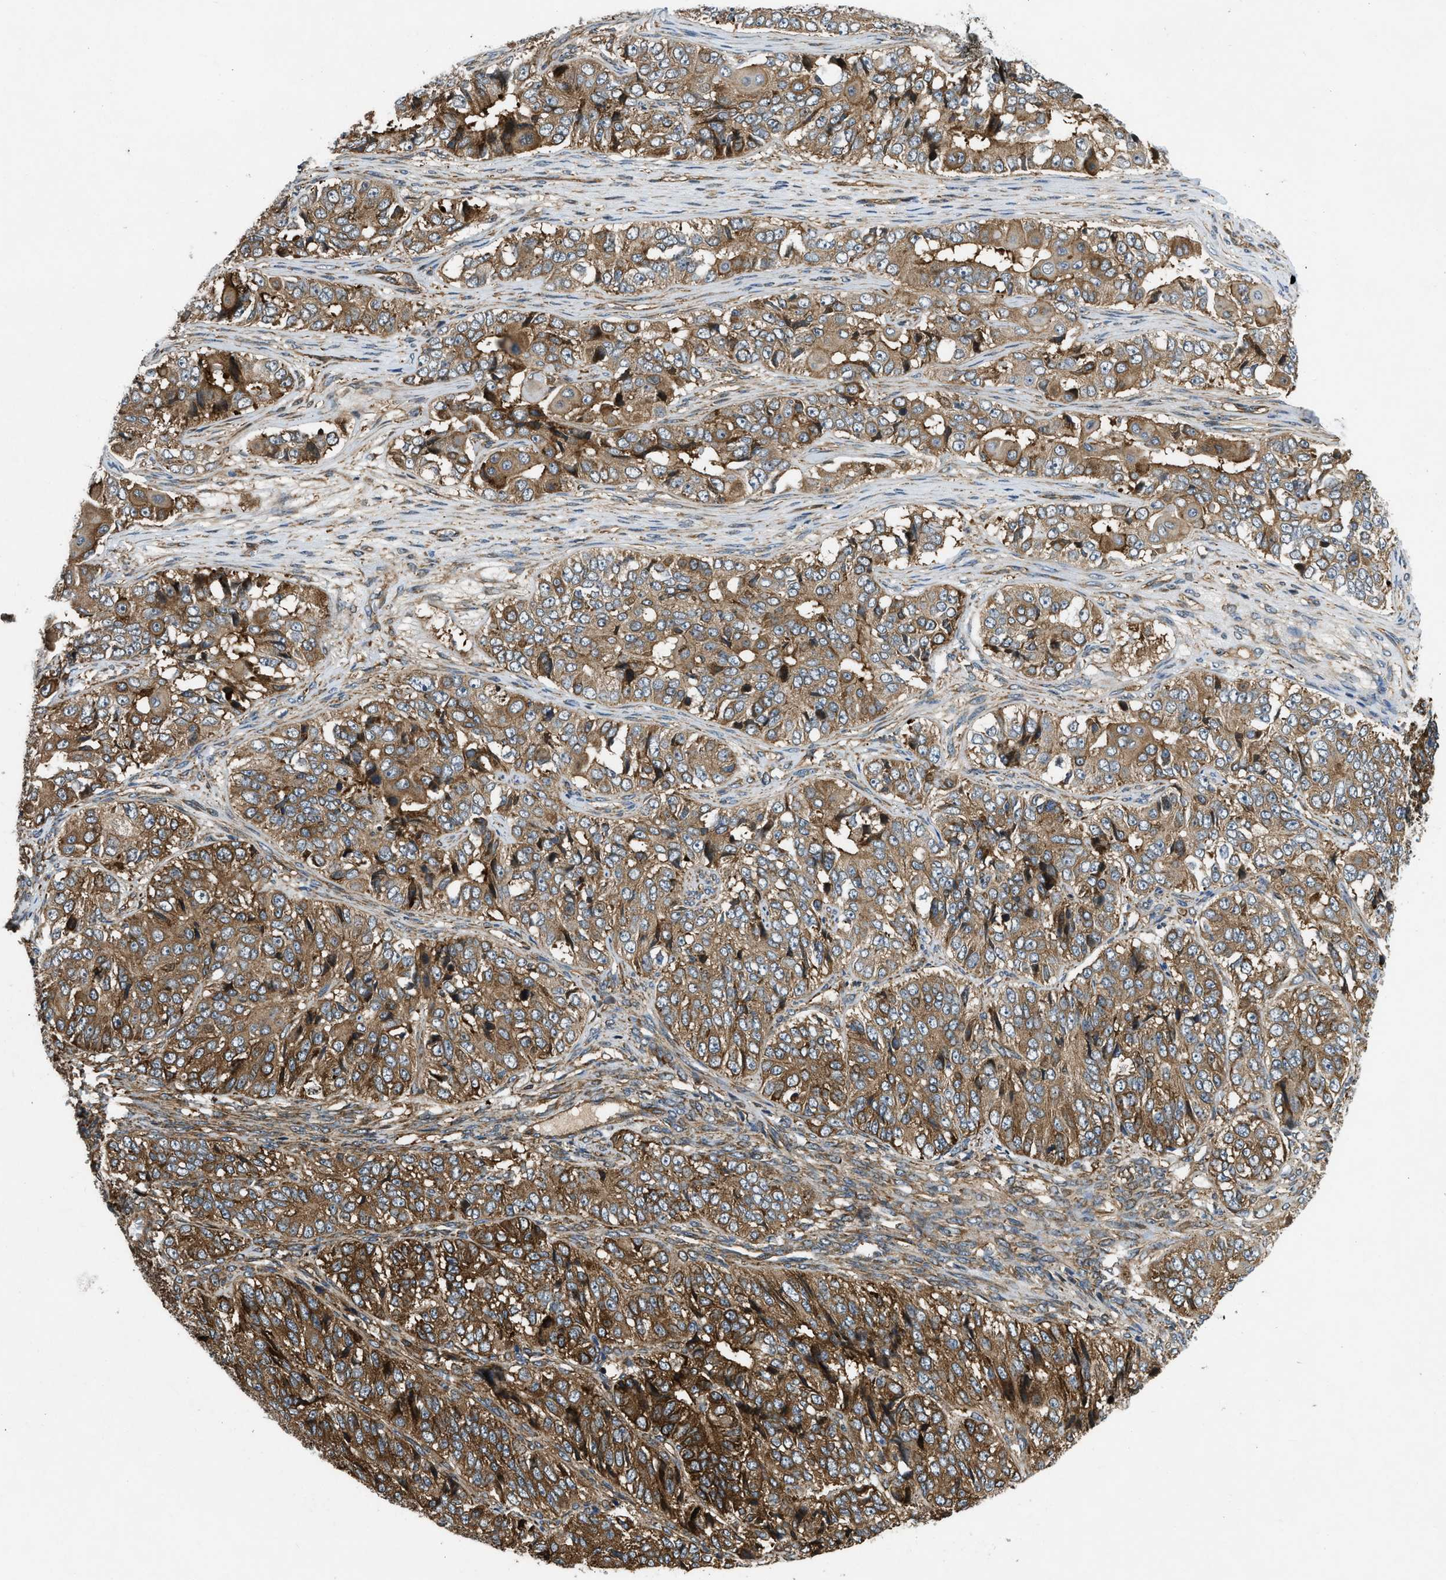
{"staining": {"intensity": "moderate", "quantity": ">75%", "location": "cytoplasmic/membranous"}, "tissue": "ovarian cancer", "cell_type": "Tumor cells", "image_type": "cancer", "snomed": [{"axis": "morphology", "description": "Carcinoma, endometroid"}, {"axis": "topography", "description": "Ovary"}], "caption": "Protein expression analysis of human endometroid carcinoma (ovarian) reveals moderate cytoplasmic/membranous expression in approximately >75% of tumor cells.", "gene": "RASGRF2", "patient": {"sex": "female", "age": 51}}